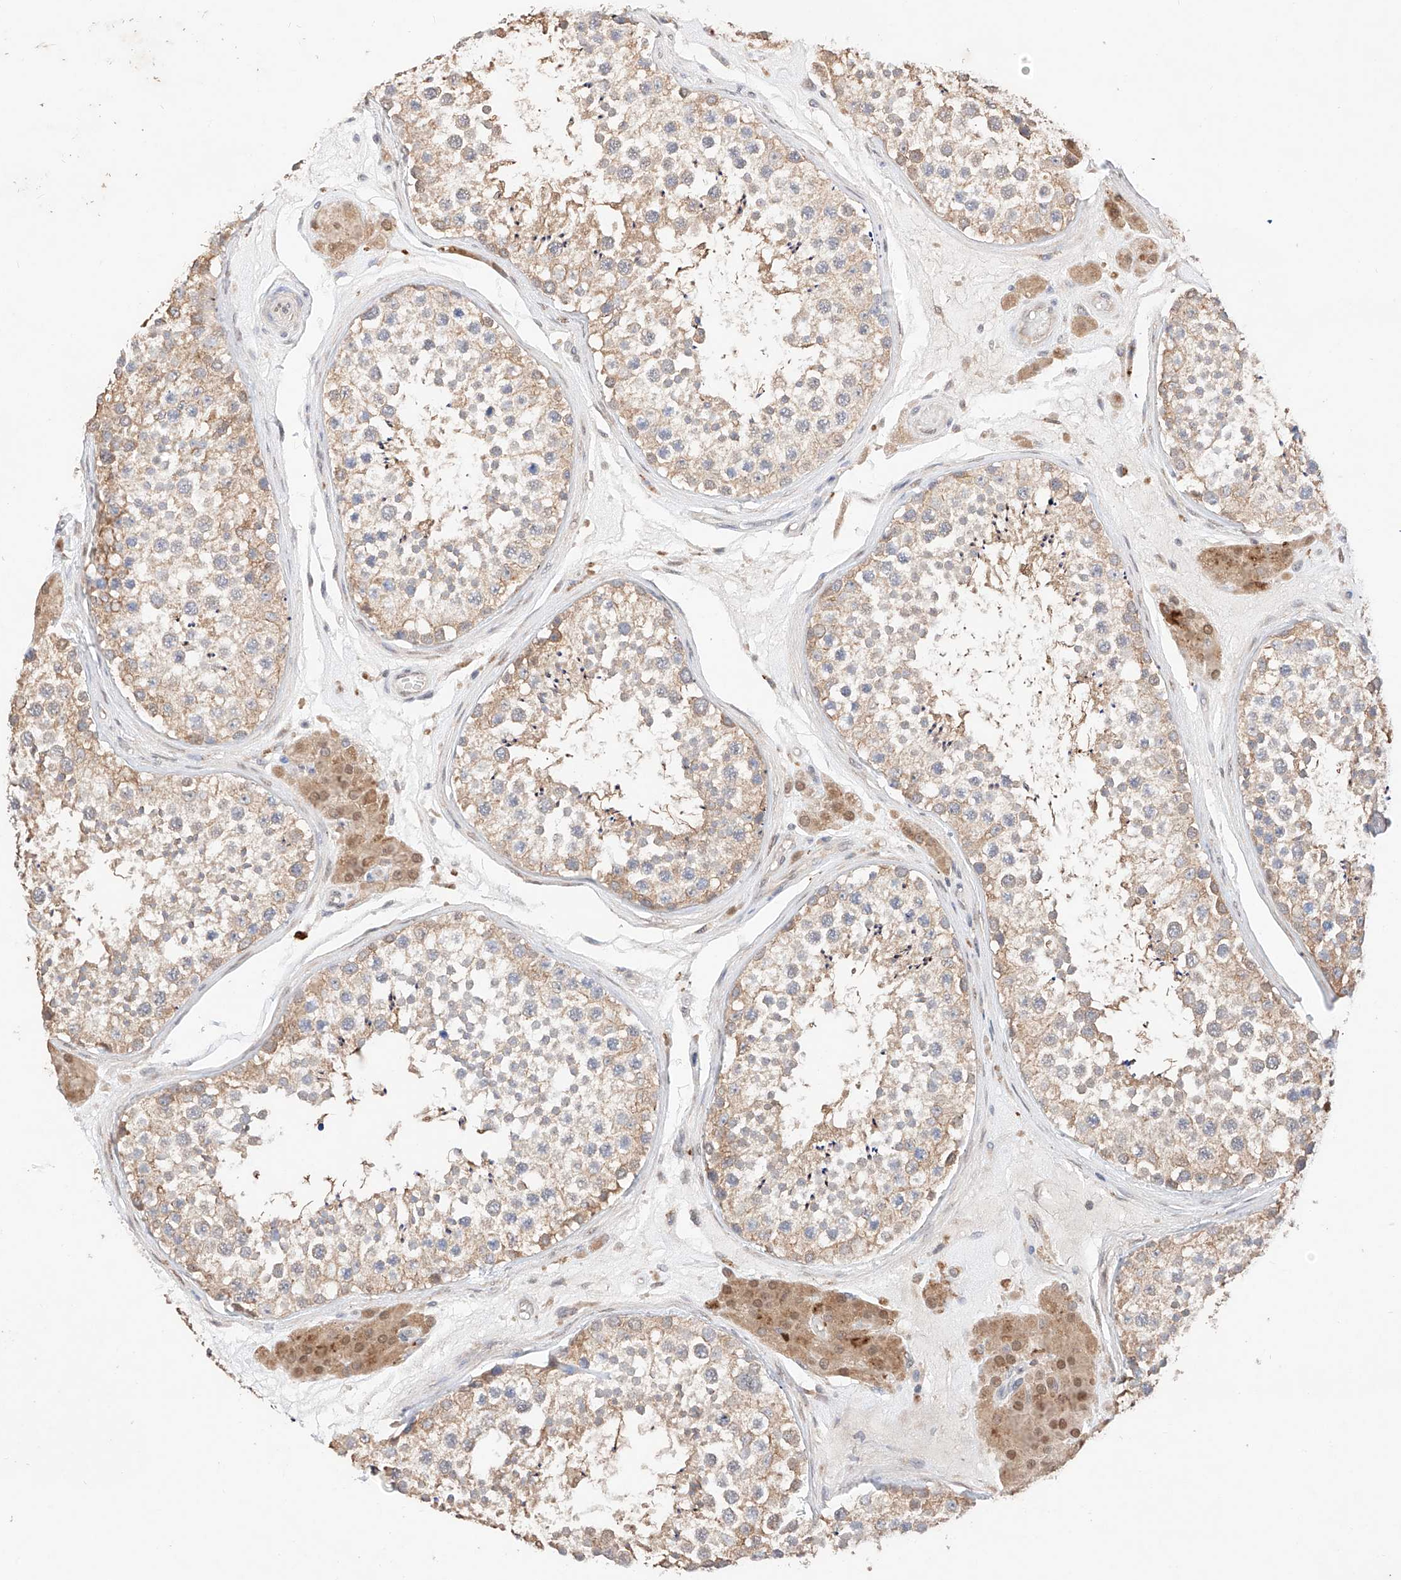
{"staining": {"intensity": "moderate", "quantity": "25%-75%", "location": "cytoplasmic/membranous"}, "tissue": "testis", "cell_type": "Cells in seminiferous ducts", "image_type": "normal", "snomed": [{"axis": "morphology", "description": "Normal tissue, NOS"}, {"axis": "topography", "description": "Testis"}], "caption": "A brown stain labels moderate cytoplasmic/membranous expression of a protein in cells in seminiferous ducts of benign human testis.", "gene": "ZSCAN4", "patient": {"sex": "male", "age": 46}}